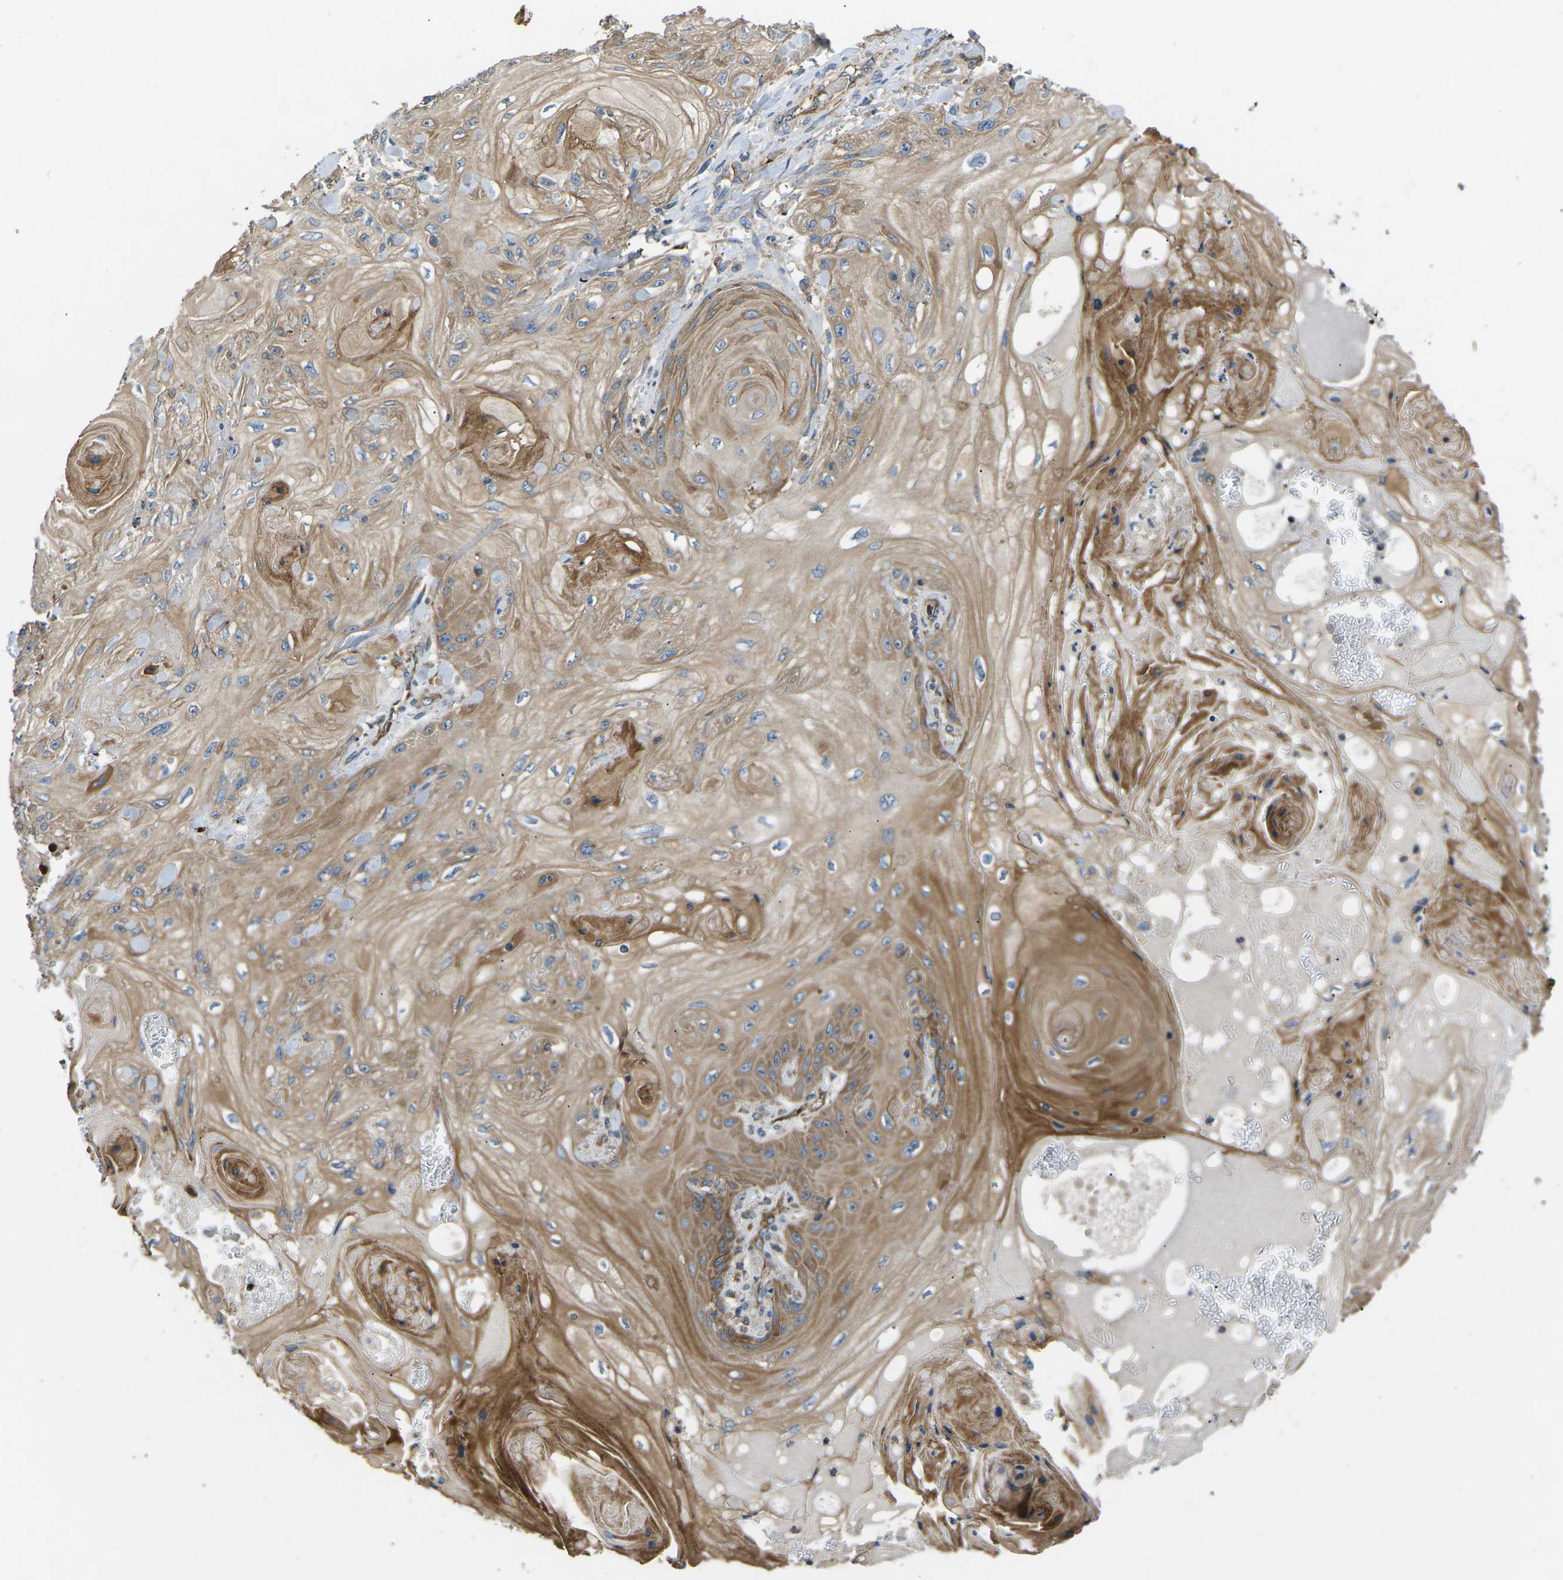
{"staining": {"intensity": "moderate", "quantity": ">75%", "location": "cytoplasmic/membranous"}, "tissue": "skin cancer", "cell_type": "Tumor cells", "image_type": "cancer", "snomed": [{"axis": "morphology", "description": "Squamous cell carcinoma, NOS"}, {"axis": "topography", "description": "Skin"}], "caption": "A histopathology image showing moderate cytoplasmic/membranous positivity in approximately >75% of tumor cells in skin cancer, as visualized by brown immunohistochemical staining.", "gene": "KCNJ15", "patient": {"sex": "male", "age": 74}}